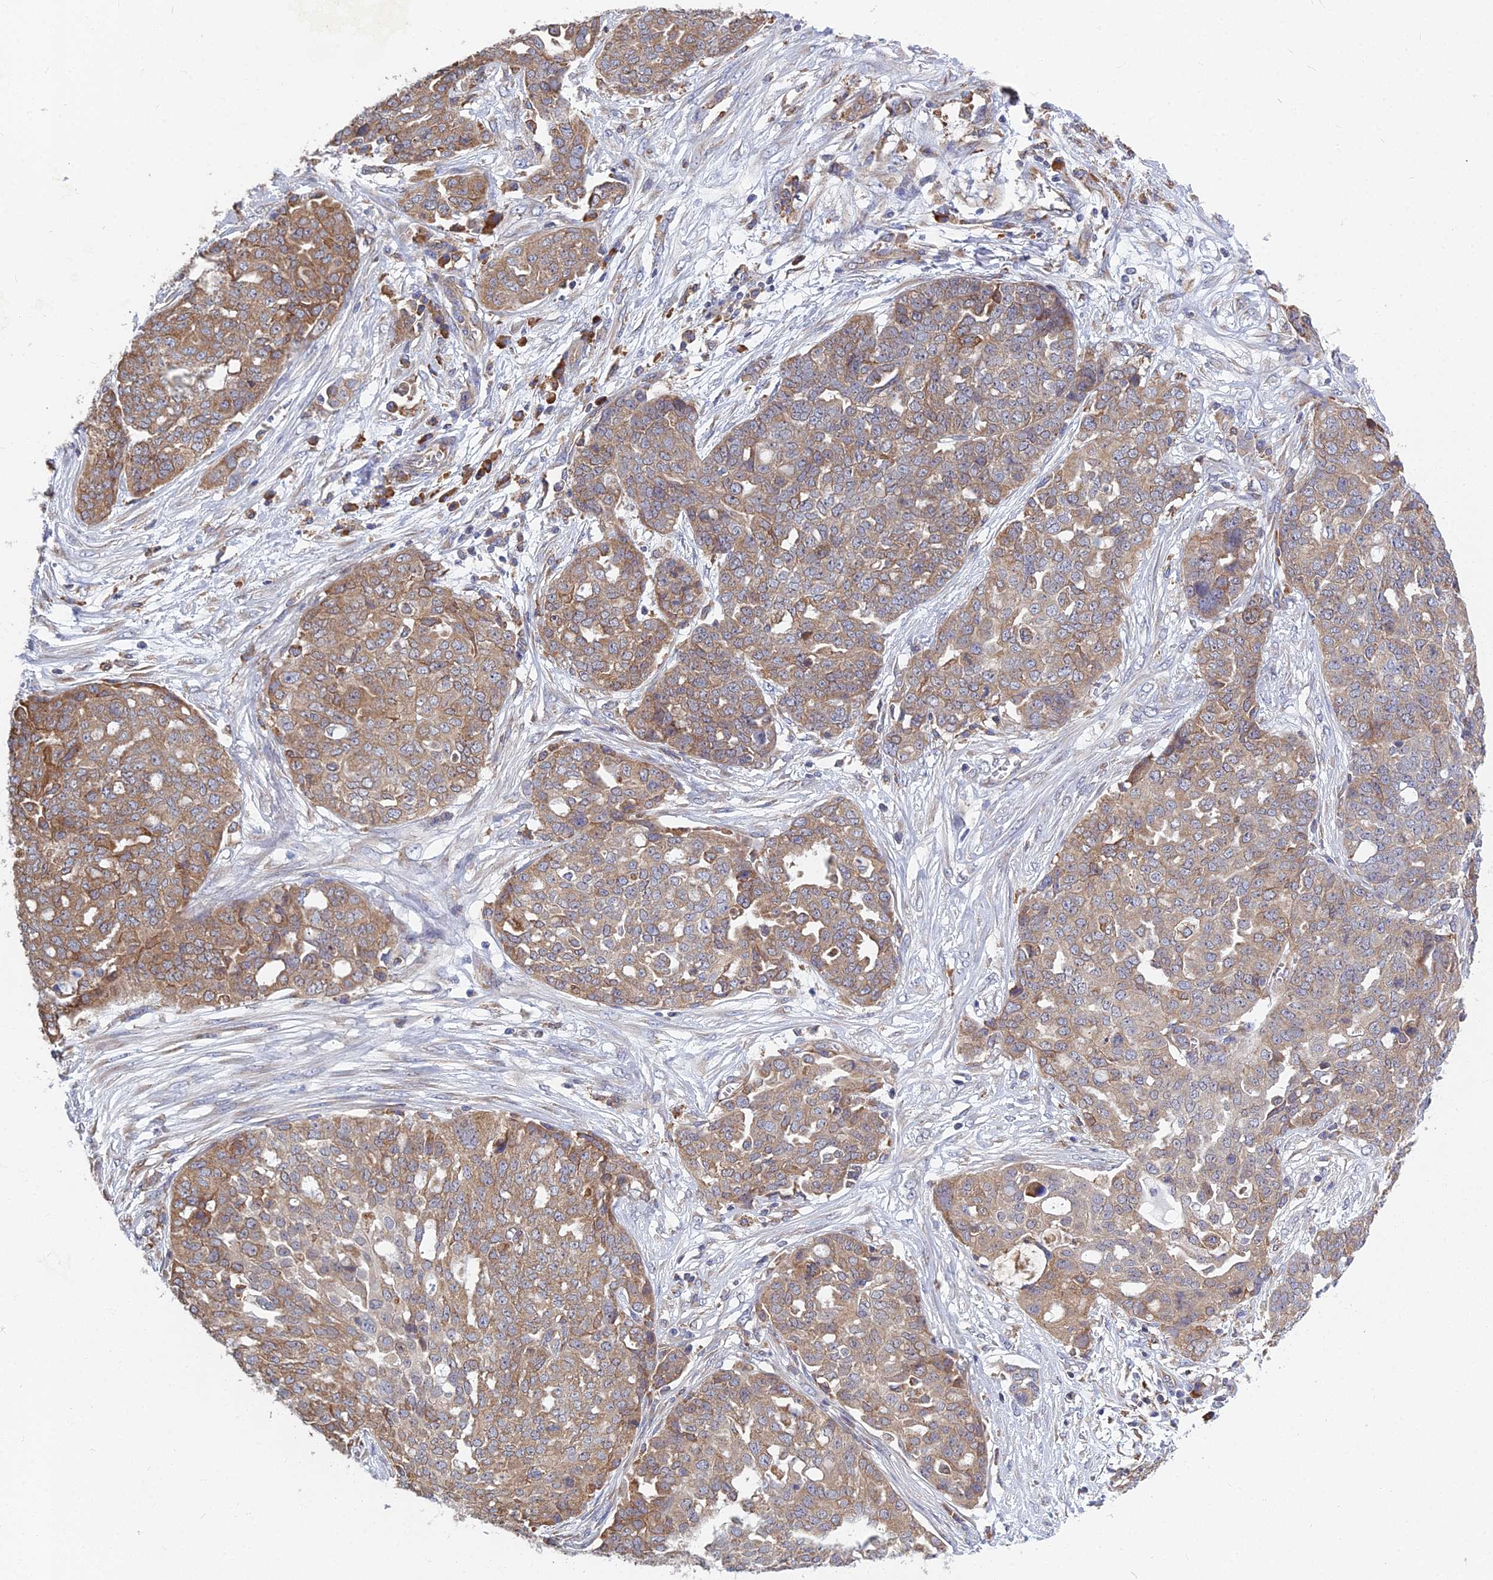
{"staining": {"intensity": "moderate", "quantity": ">75%", "location": "cytoplasmic/membranous"}, "tissue": "ovarian cancer", "cell_type": "Tumor cells", "image_type": "cancer", "snomed": [{"axis": "morphology", "description": "Cystadenocarcinoma, serous, NOS"}, {"axis": "topography", "description": "Soft tissue"}, {"axis": "topography", "description": "Ovary"}], "caption": "Ovarian cancer stained with immunohistochemistry (IHC) shows moderate cytoplasmic/membranous positivity in about >75% of tumor cells. (DAB (3,3'-diaminobenzidine) IHC, brown staining for protein, blue staining for nuclei).", "gene": "KIAA1143", "patient": {"sex": "female", "age": 57}}